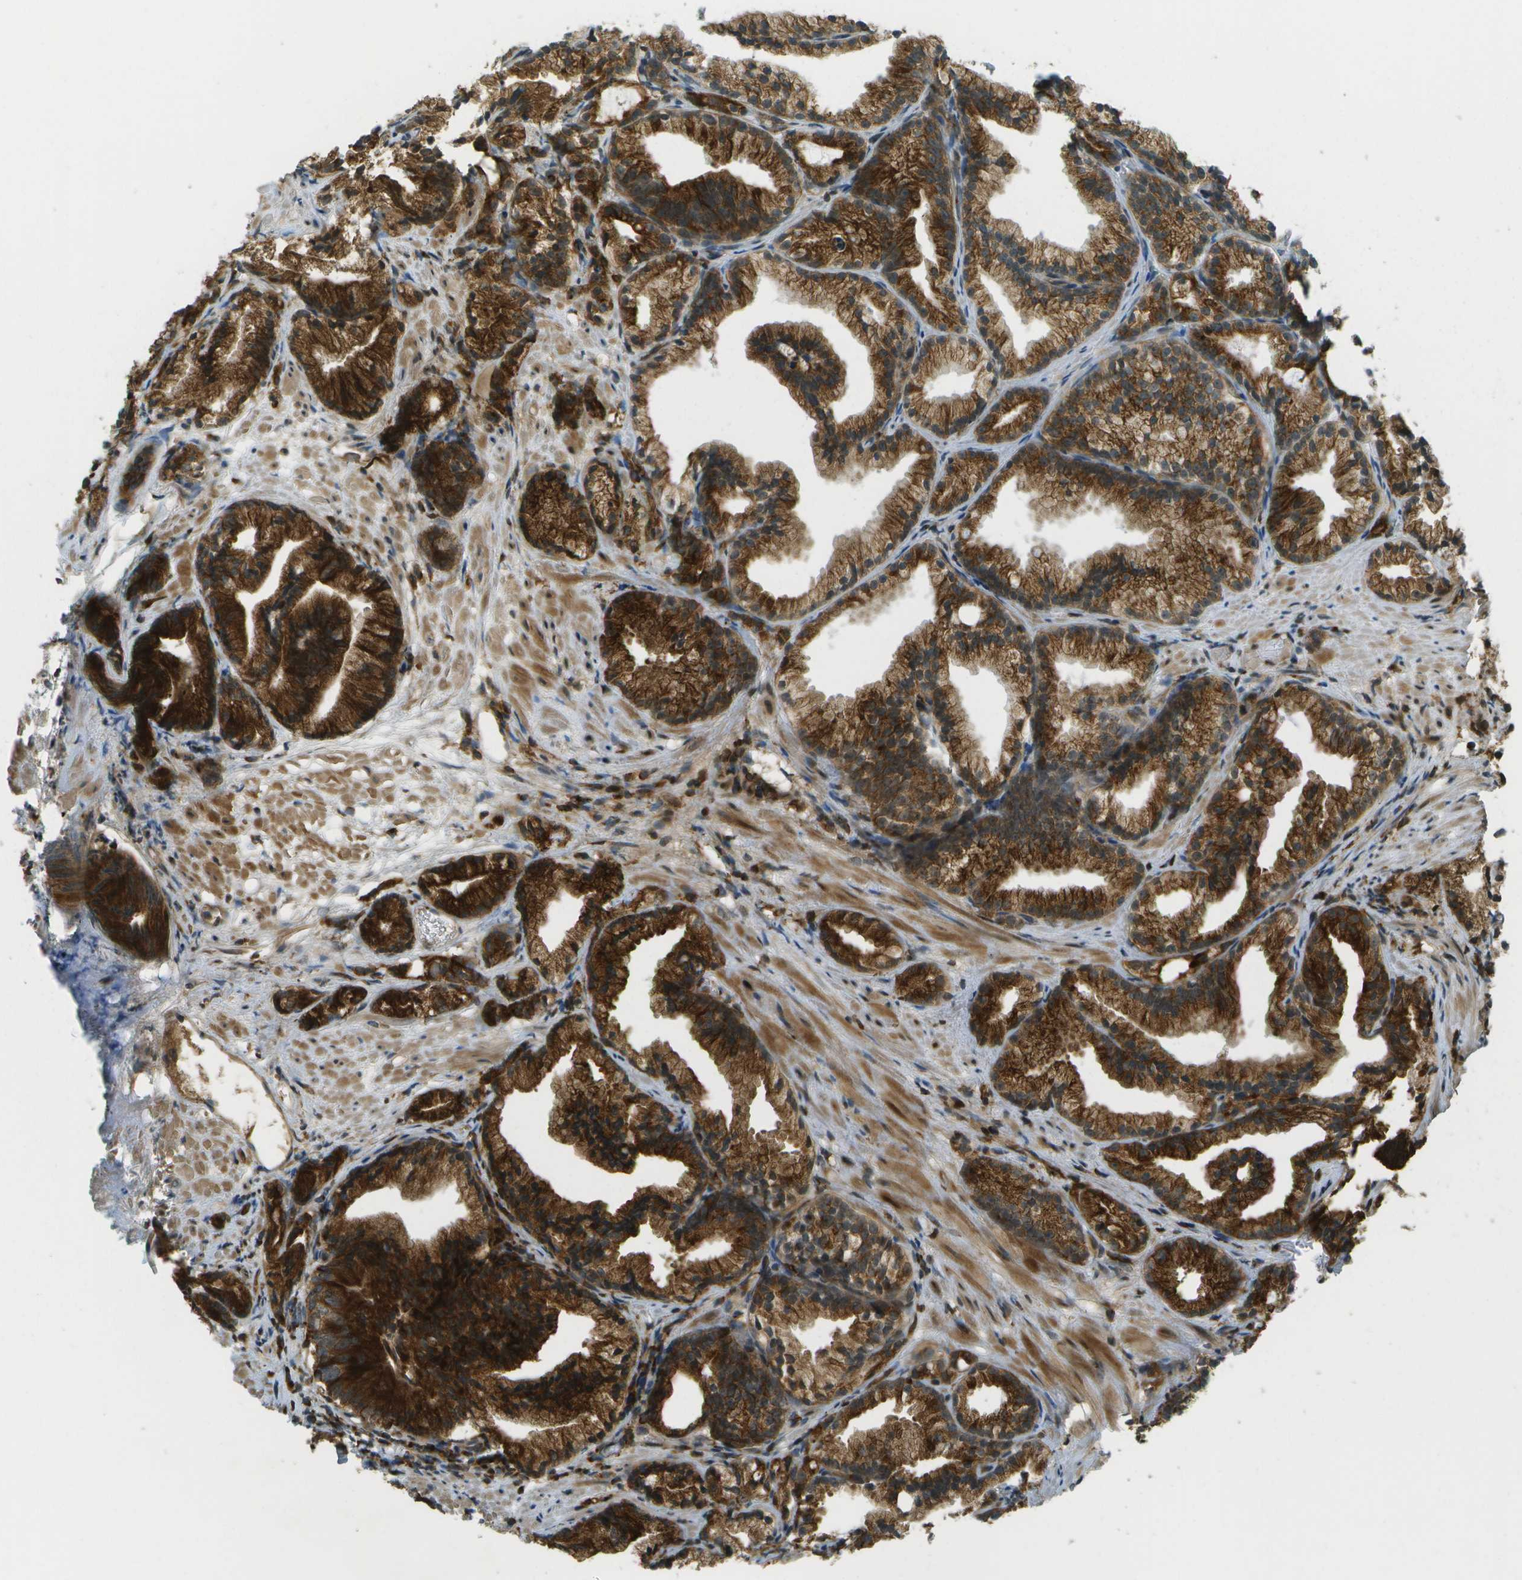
{"staining": {"intensity": "strong", "quantity": ">75%", "location": "cytoplasmic/membranous"}, "tissue": "prostate cancer", "cell_type": "Tumor cells", "image_type": "cancer", "snomed": [{"axis": "morphology", "description": "Adenocarcinoma, Low grade"}, {"axis": "topography", "description": "Prostate"}], "caption": "Tumor cells display strong cytoplasmic/membranous staining in approximately >75% of cells in prostate cancer. (brown staining indicates protein expression, while blue staining denotes nuclei).", "gene": "TMTC1", "patient": {"sex": "male", "age": 89}}